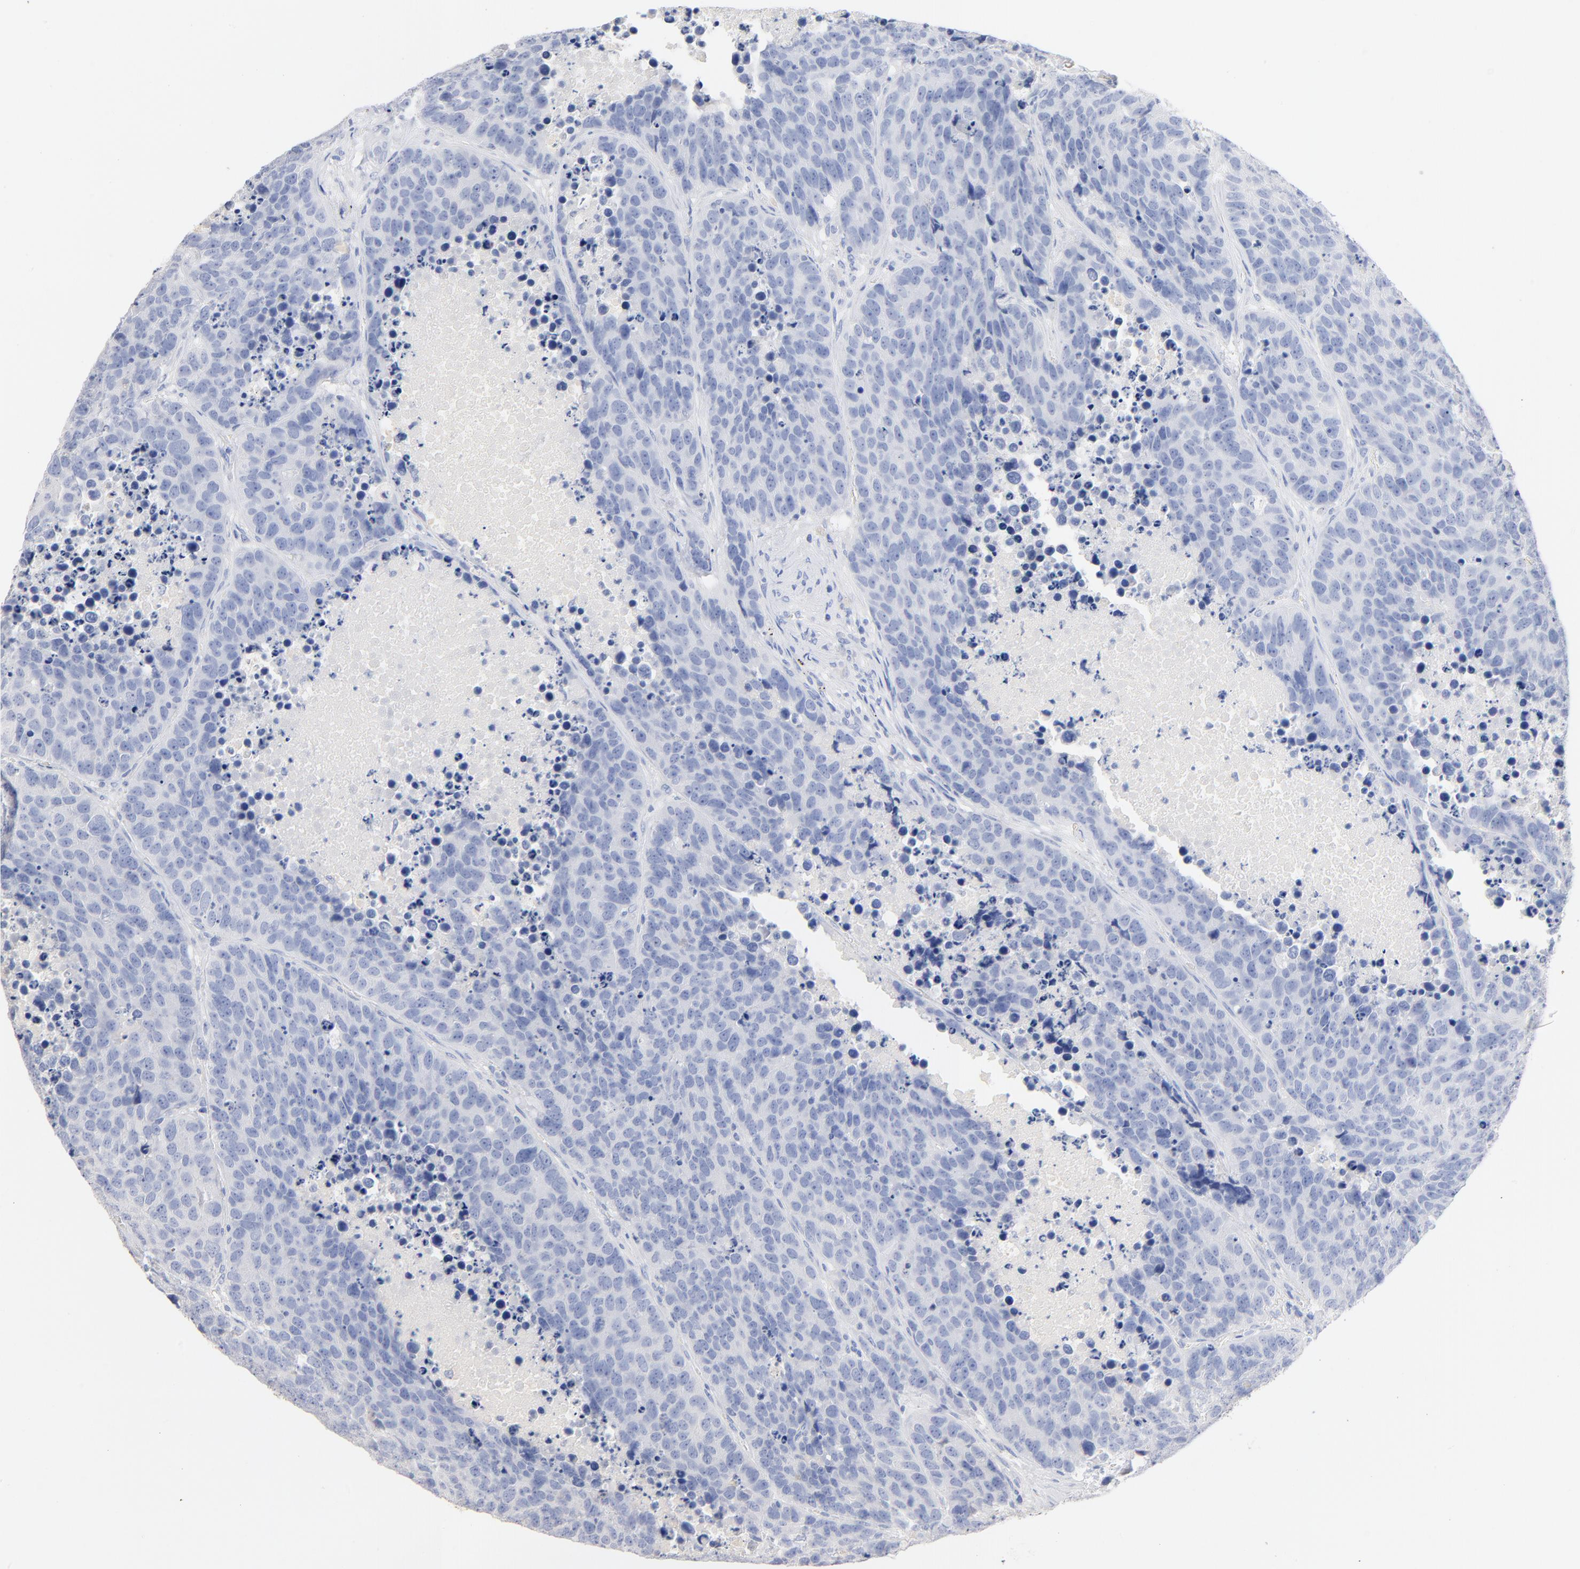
{"staining": {"intensity": "negative", "quantity": "none", "location": "none"}, "tissue": "carcinoid", "cell_type": "Tumor cells", "image_type": "cancer", "snomed": [{"axis": "morphology", "description": "Carcinoid, malignant, NOS"}, {"axis": "topography", "description": "Lung"}], "caption": "IHC of human carcinoid demonstrates no expression in tumor cells. The staining was performed using DAB to visualize the protein expression in brown, while the nuclei were stained in blue with hematoxylin (Magnification: 20x).", "gene": "CPS1", "patient": {"sex": "male", "age": 60}}